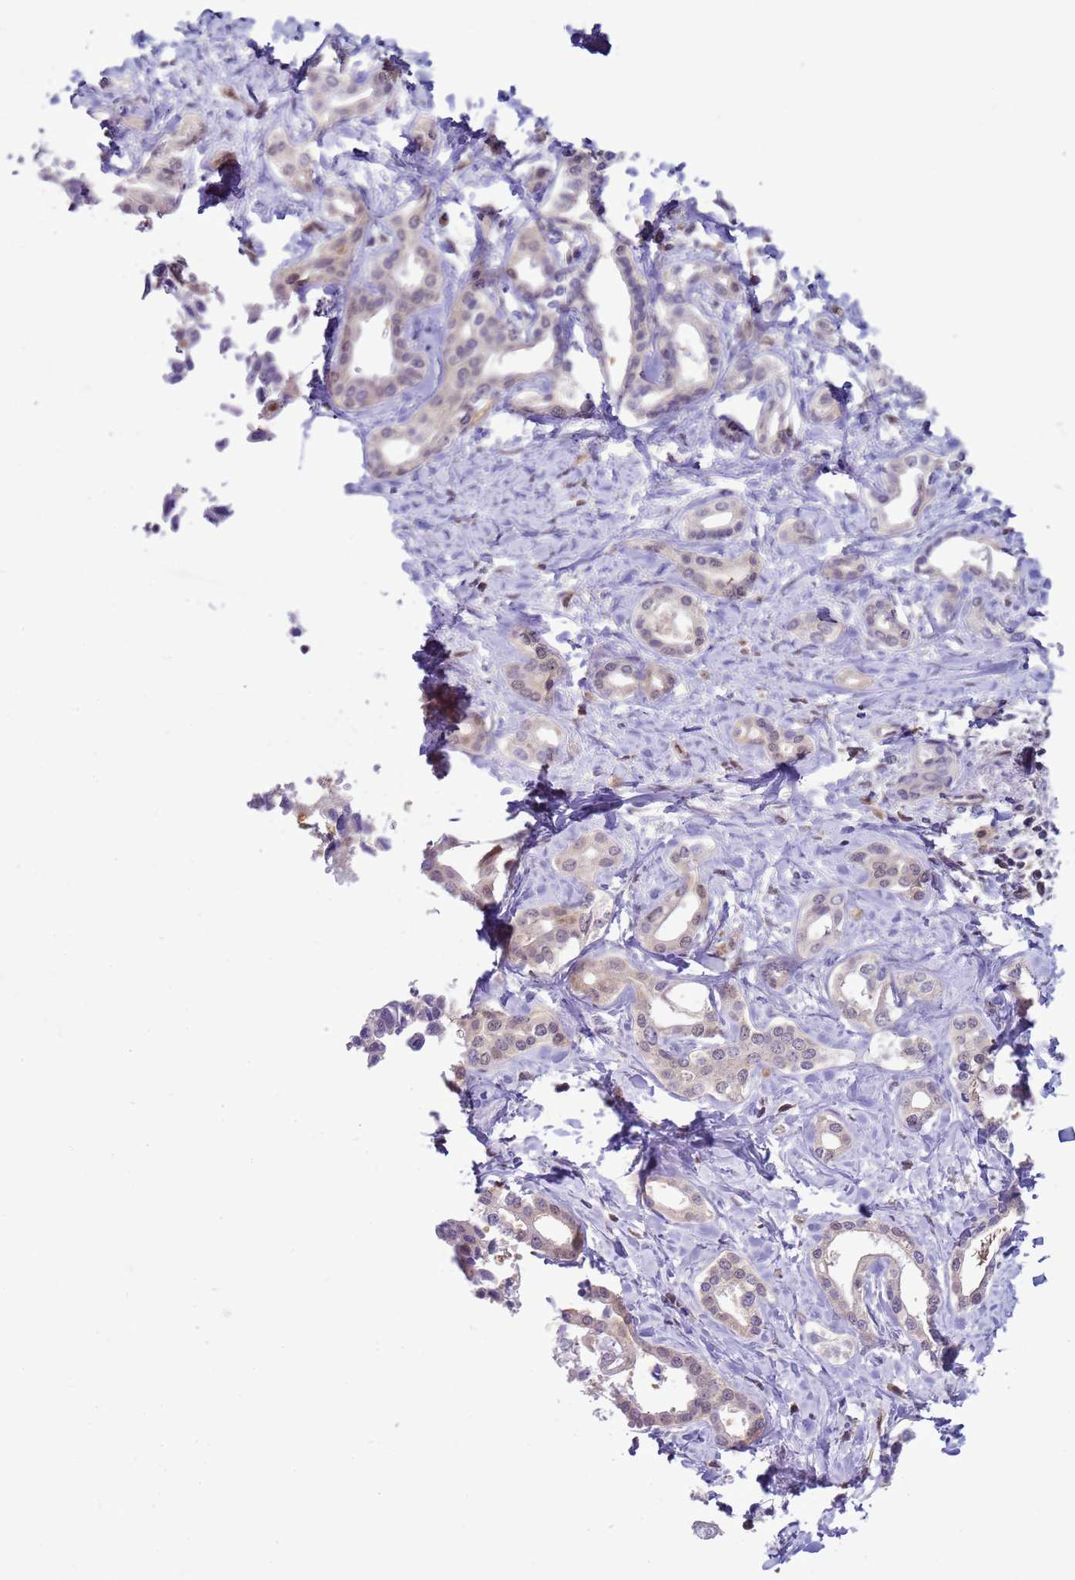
{"staining": {"intensity": "weak", "quantity": "<25%", "location": "cytoplasmic/membranous,nuclear"}, "tissue": "liver cancer", "cell_type": "Tumor cells", "image_type": "cancer", "snomed": [{"axis": "morphology", "description": "Cholangiocarcinoma"}, {"axis": "topography", "description": "Liver"}], "caption": "Immunohistochemical staining of human liver cancer exhibits no significant expression in tumor cells. (DAB IHC visualized using brightfield microscopy, high magnification).", "gene": "DDI2", "patient": {"sex": "female", "age": 77}}